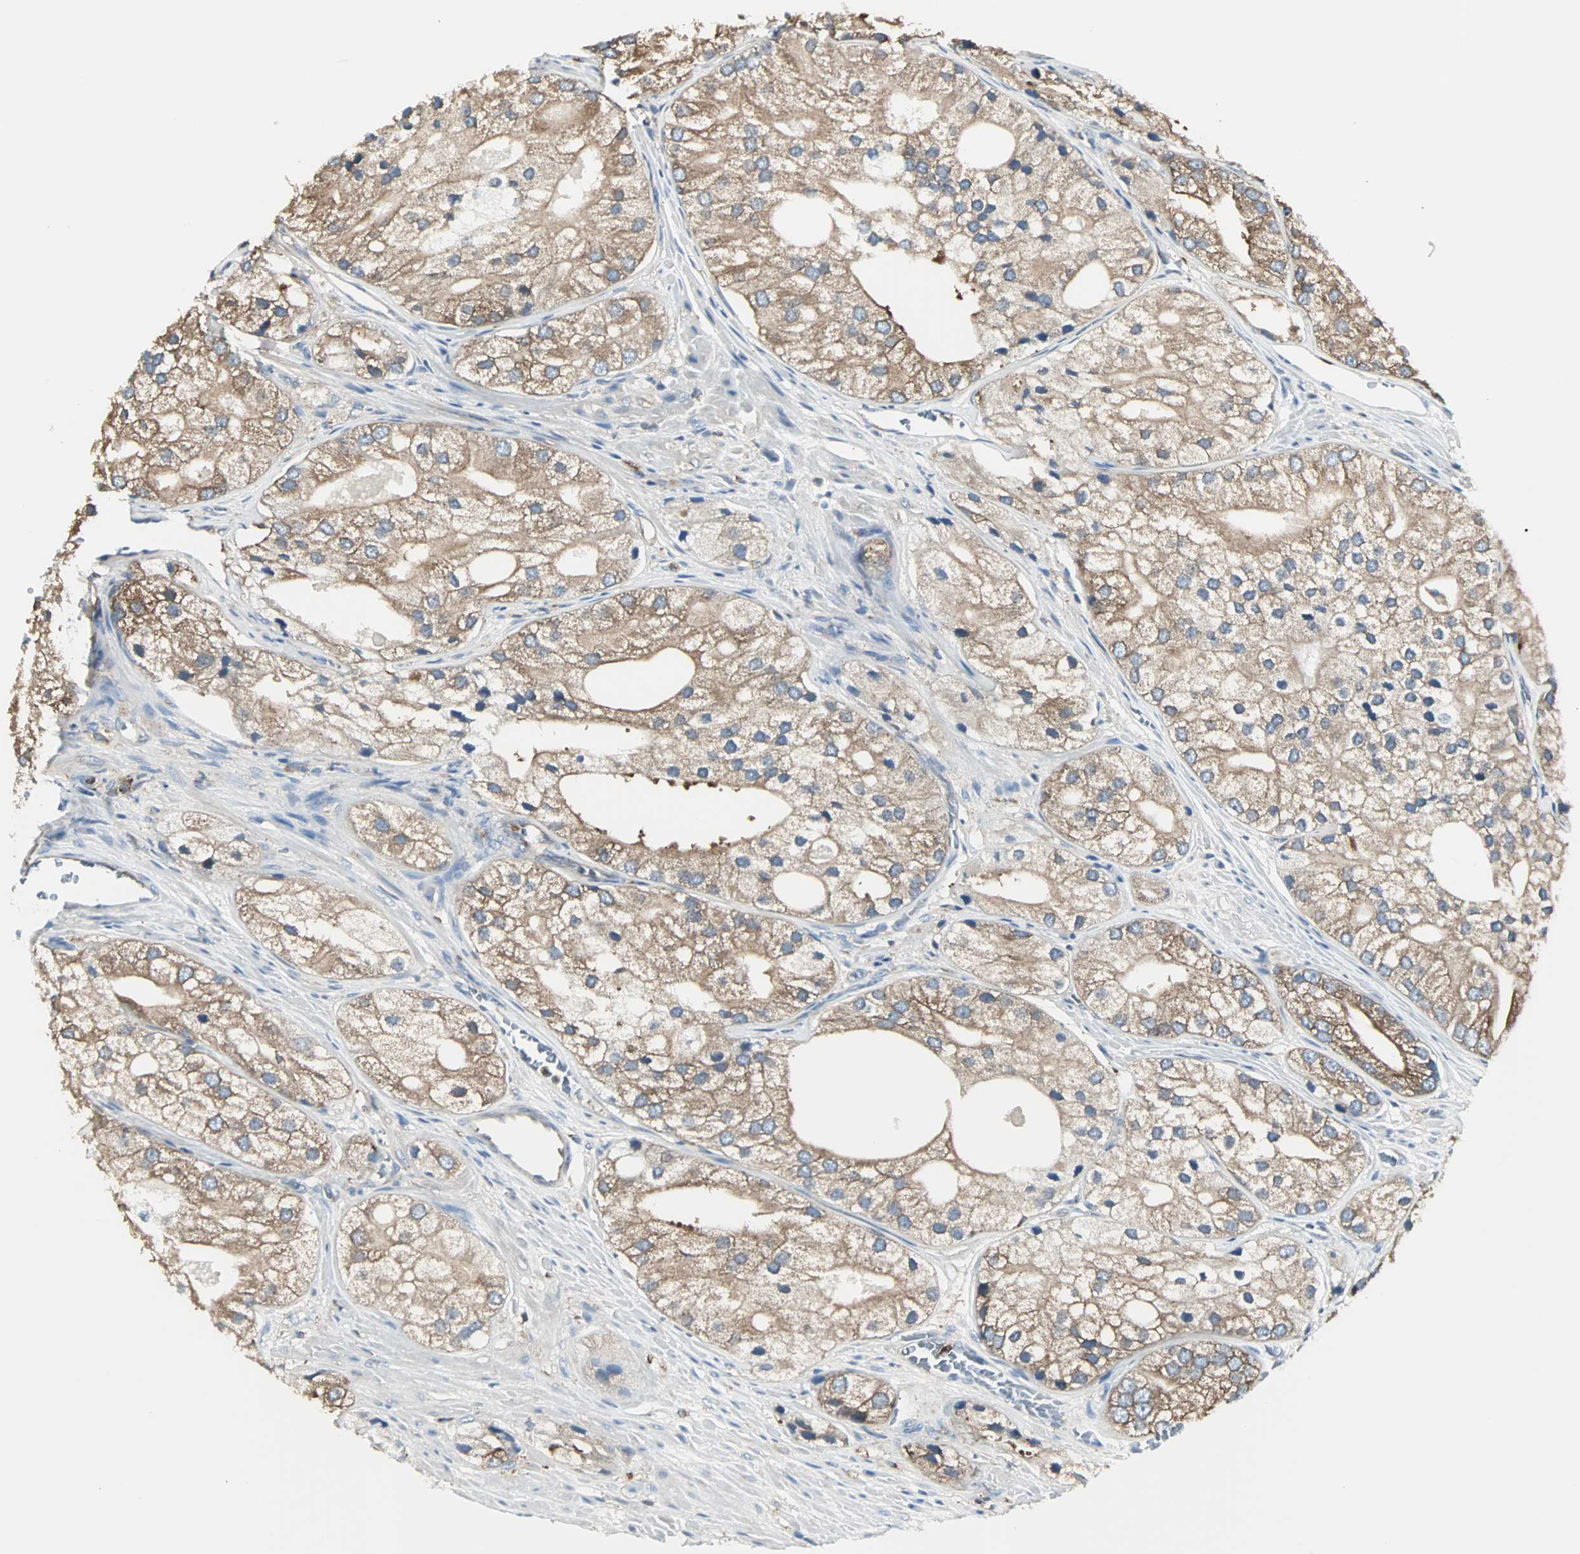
{"staining": {"intensity": "strong", "quantity": ">75%", "location": "cytoplasmic/membranous"}, "tissue": "prostate cancer", "cell_type": "Tumor cells", "image_type": "cancer", "snomed": [{"axis": "morphology", "description": "Adenocarcinoma, Low grade"}, {"axis": "topography", "description": "Prostate"}], "caption": "Low-grade adenocarcinoma (prostate) tissue displays strong cytoplasmic/membranous staining in approximately >75% of tumor cells Nuclei are stained in blue.", "gene": "LRRFIP1", "patient": {"sex": "male", "age": 69}}